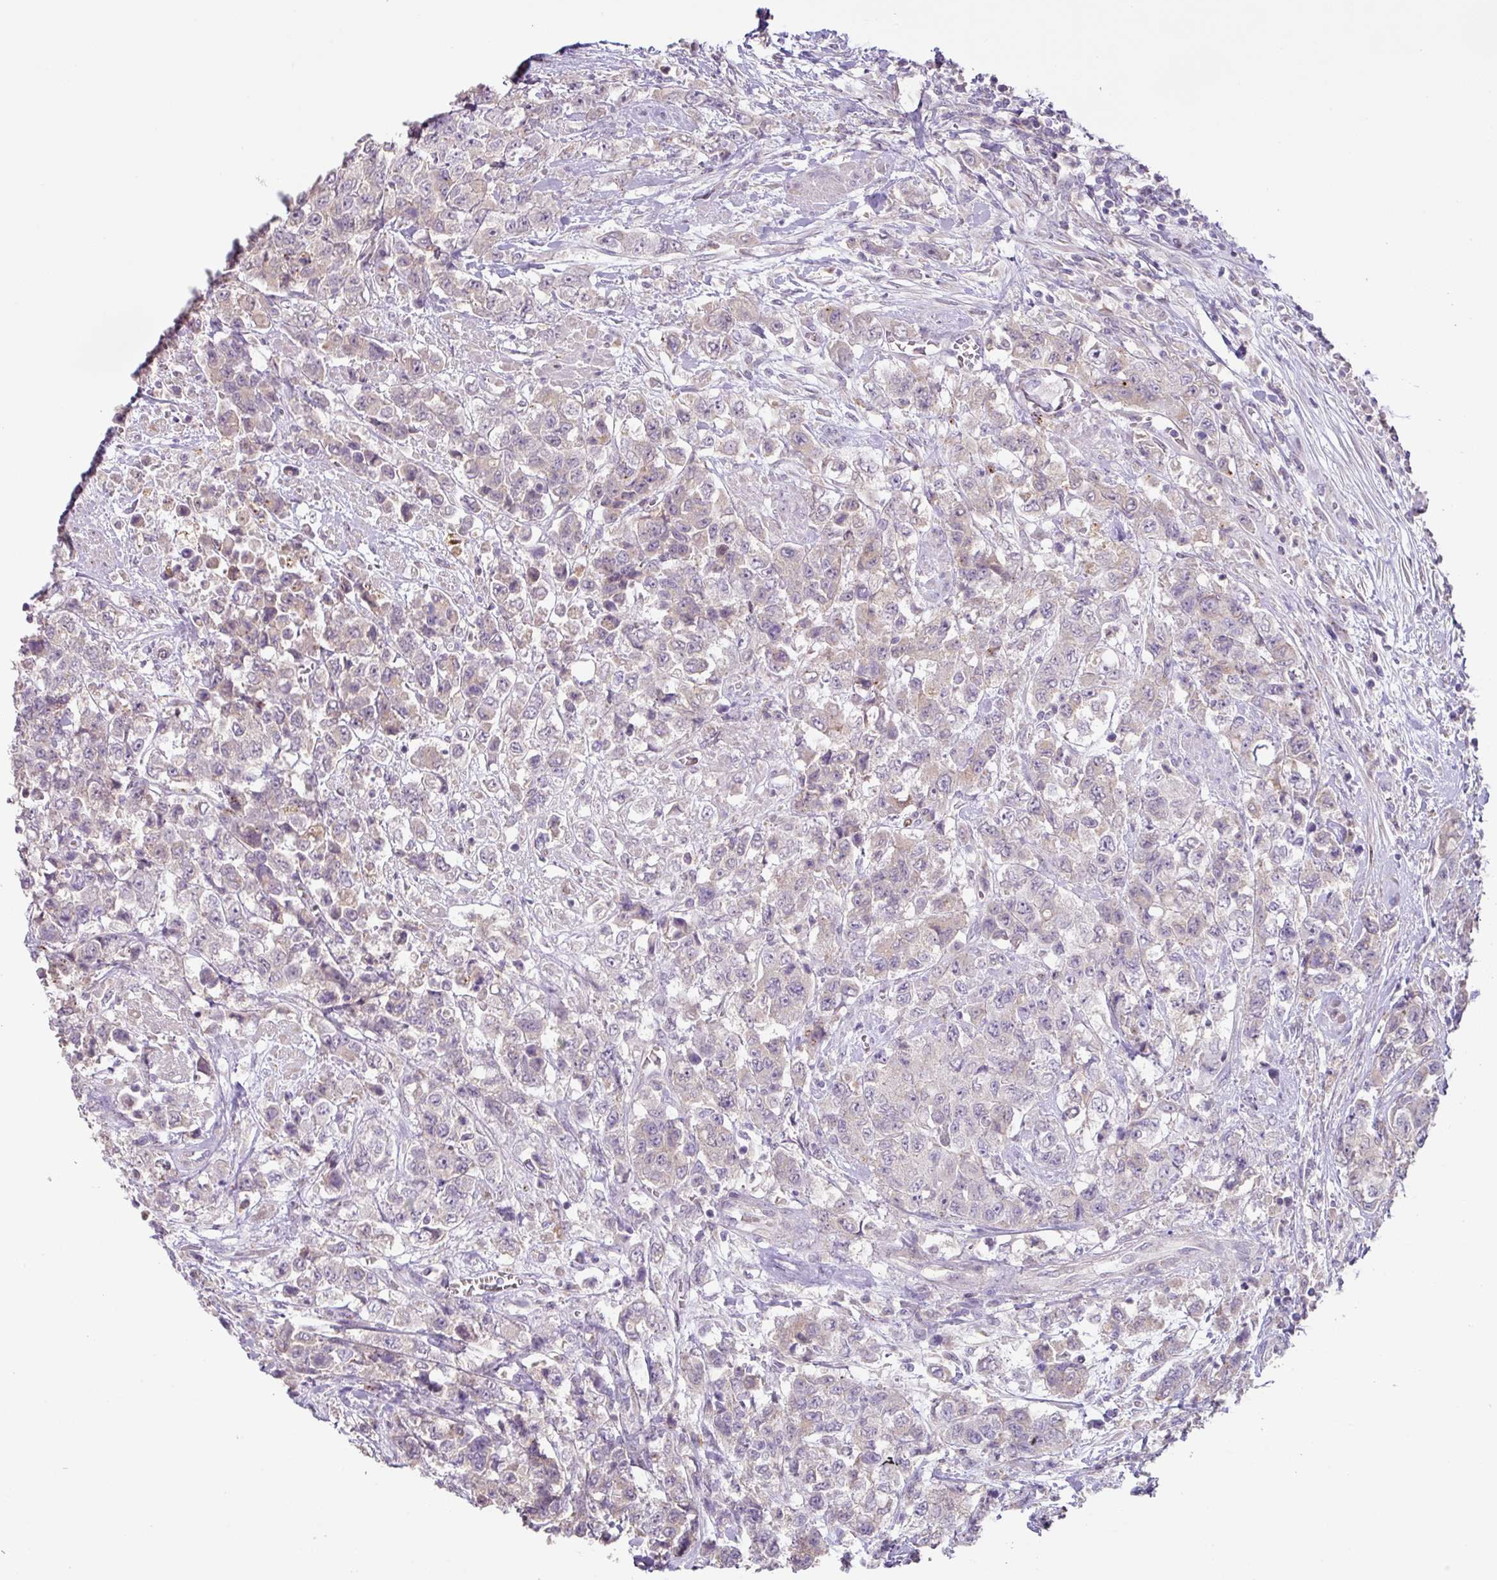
{"staining": {"intensity": "negative", "quantity": "none", "location": "none"}, "tissue": "urothelial cancer", "cell_type": "Tumor cells", "image_type": "cancer", "snomed": [{"axis": "morphology", "description": "Urothelial carcinoma, High grade"}, {"axis": "topography", "description": "Urinary bladder"}], "caption": "Human urothelial cancer stained for a protein using IHC exhibits no expression in tumor cells.", "gene": "PLEKHH3", "patient": {"sex": "female", "age": 78}}